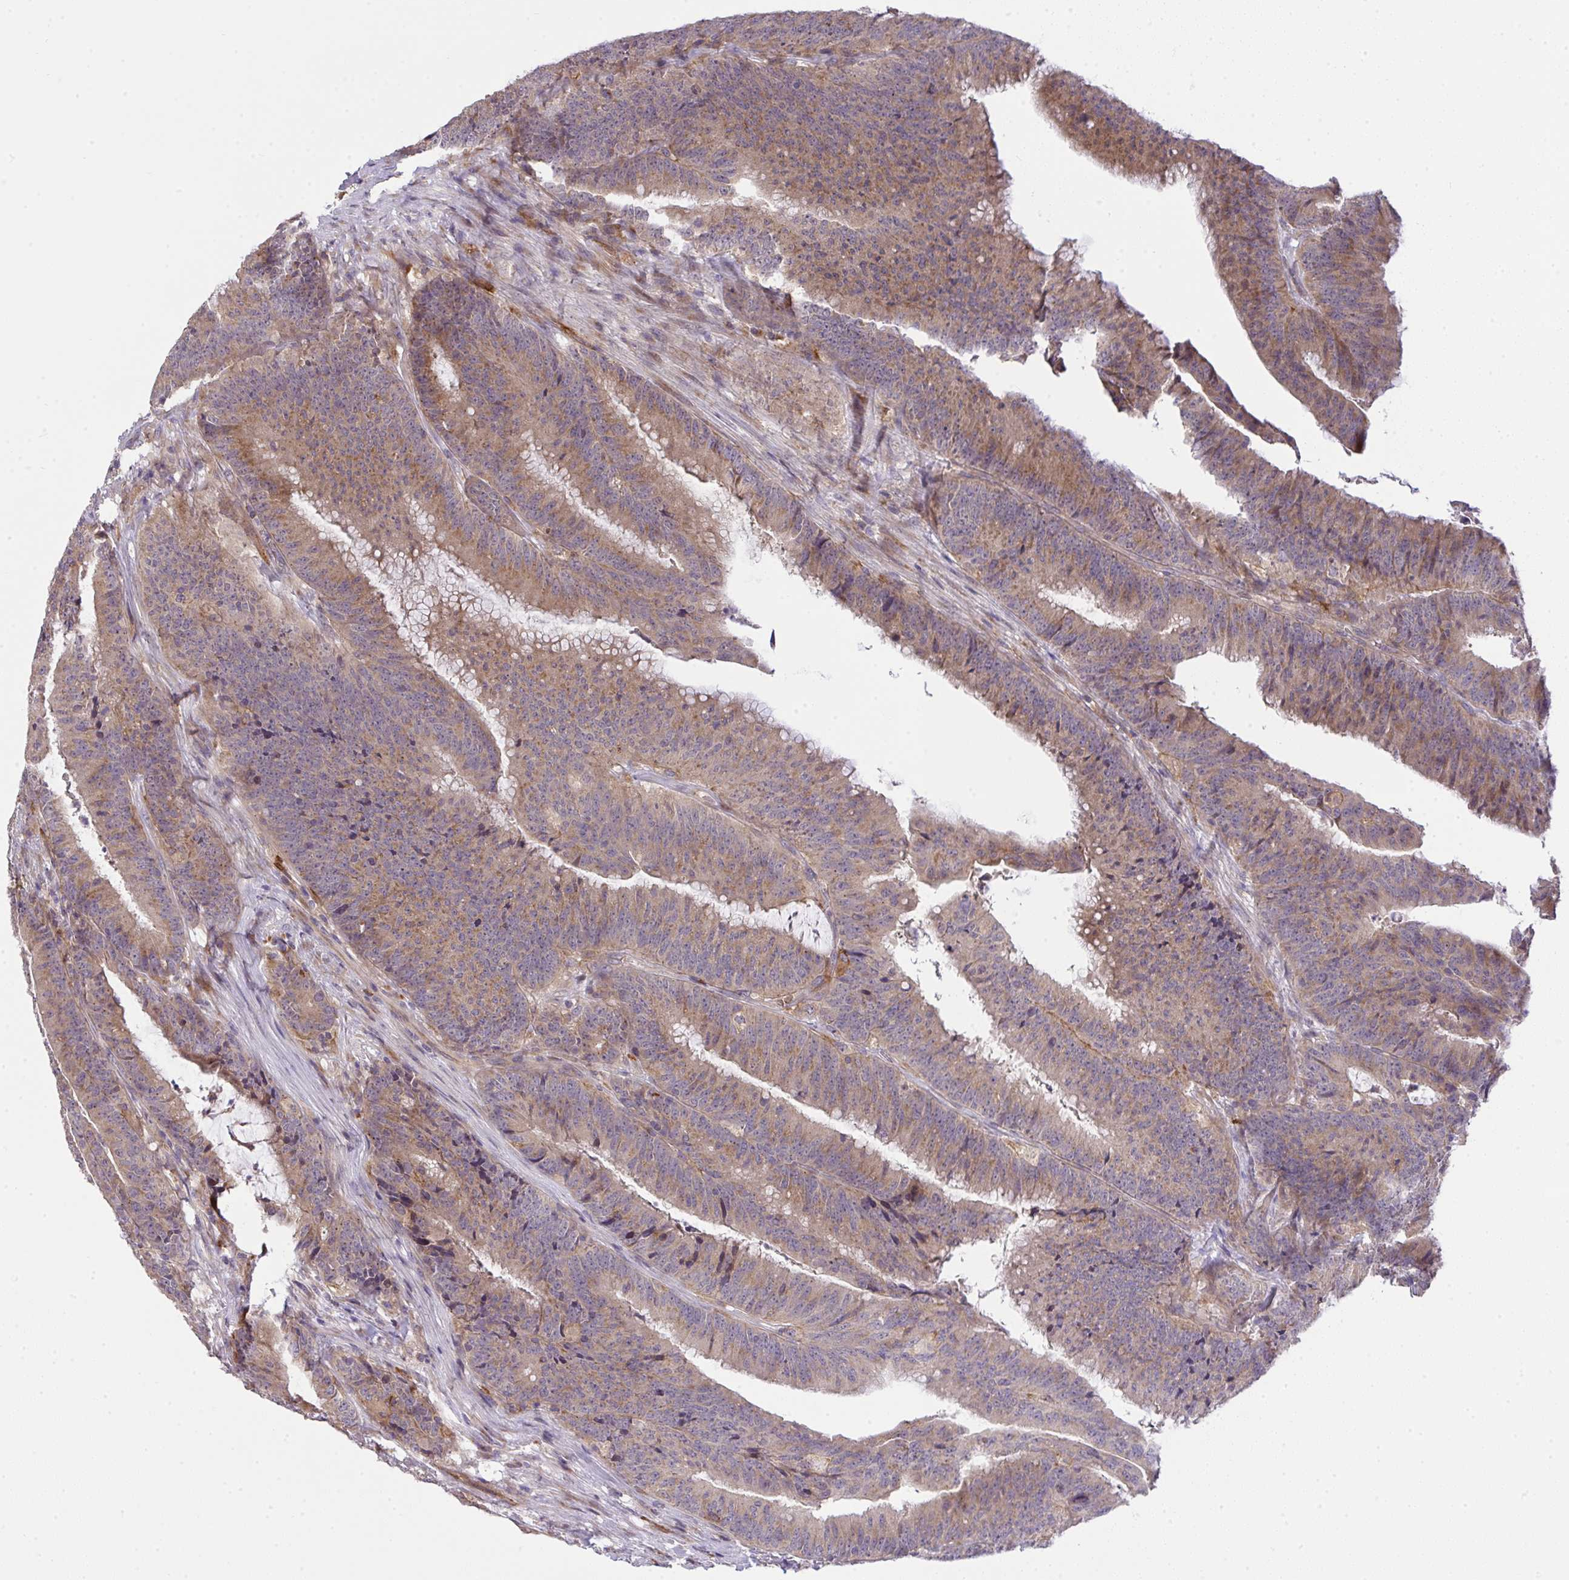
{"staining": {"intensity": "moderate", "quantity": ">75%", "location": "cytoplasmic/membranous"}, "tissue": "colorectal cancer", "cell_type": "Tumor cells", "image_type": "cancer", "snomed": [{"axis": "morphology", "description": "Adenocarcinoma, NOS"}, {"axis": "topography", "description": "Colon"}], "caption": "Moderate cytoplasmic/membranous staining for a protein is appreciated in approximately >75% of tumor cells of colorectal cancer using IHC.", "gene": "SLC9A6", "patient": {"sex": "female", "age": 78}}